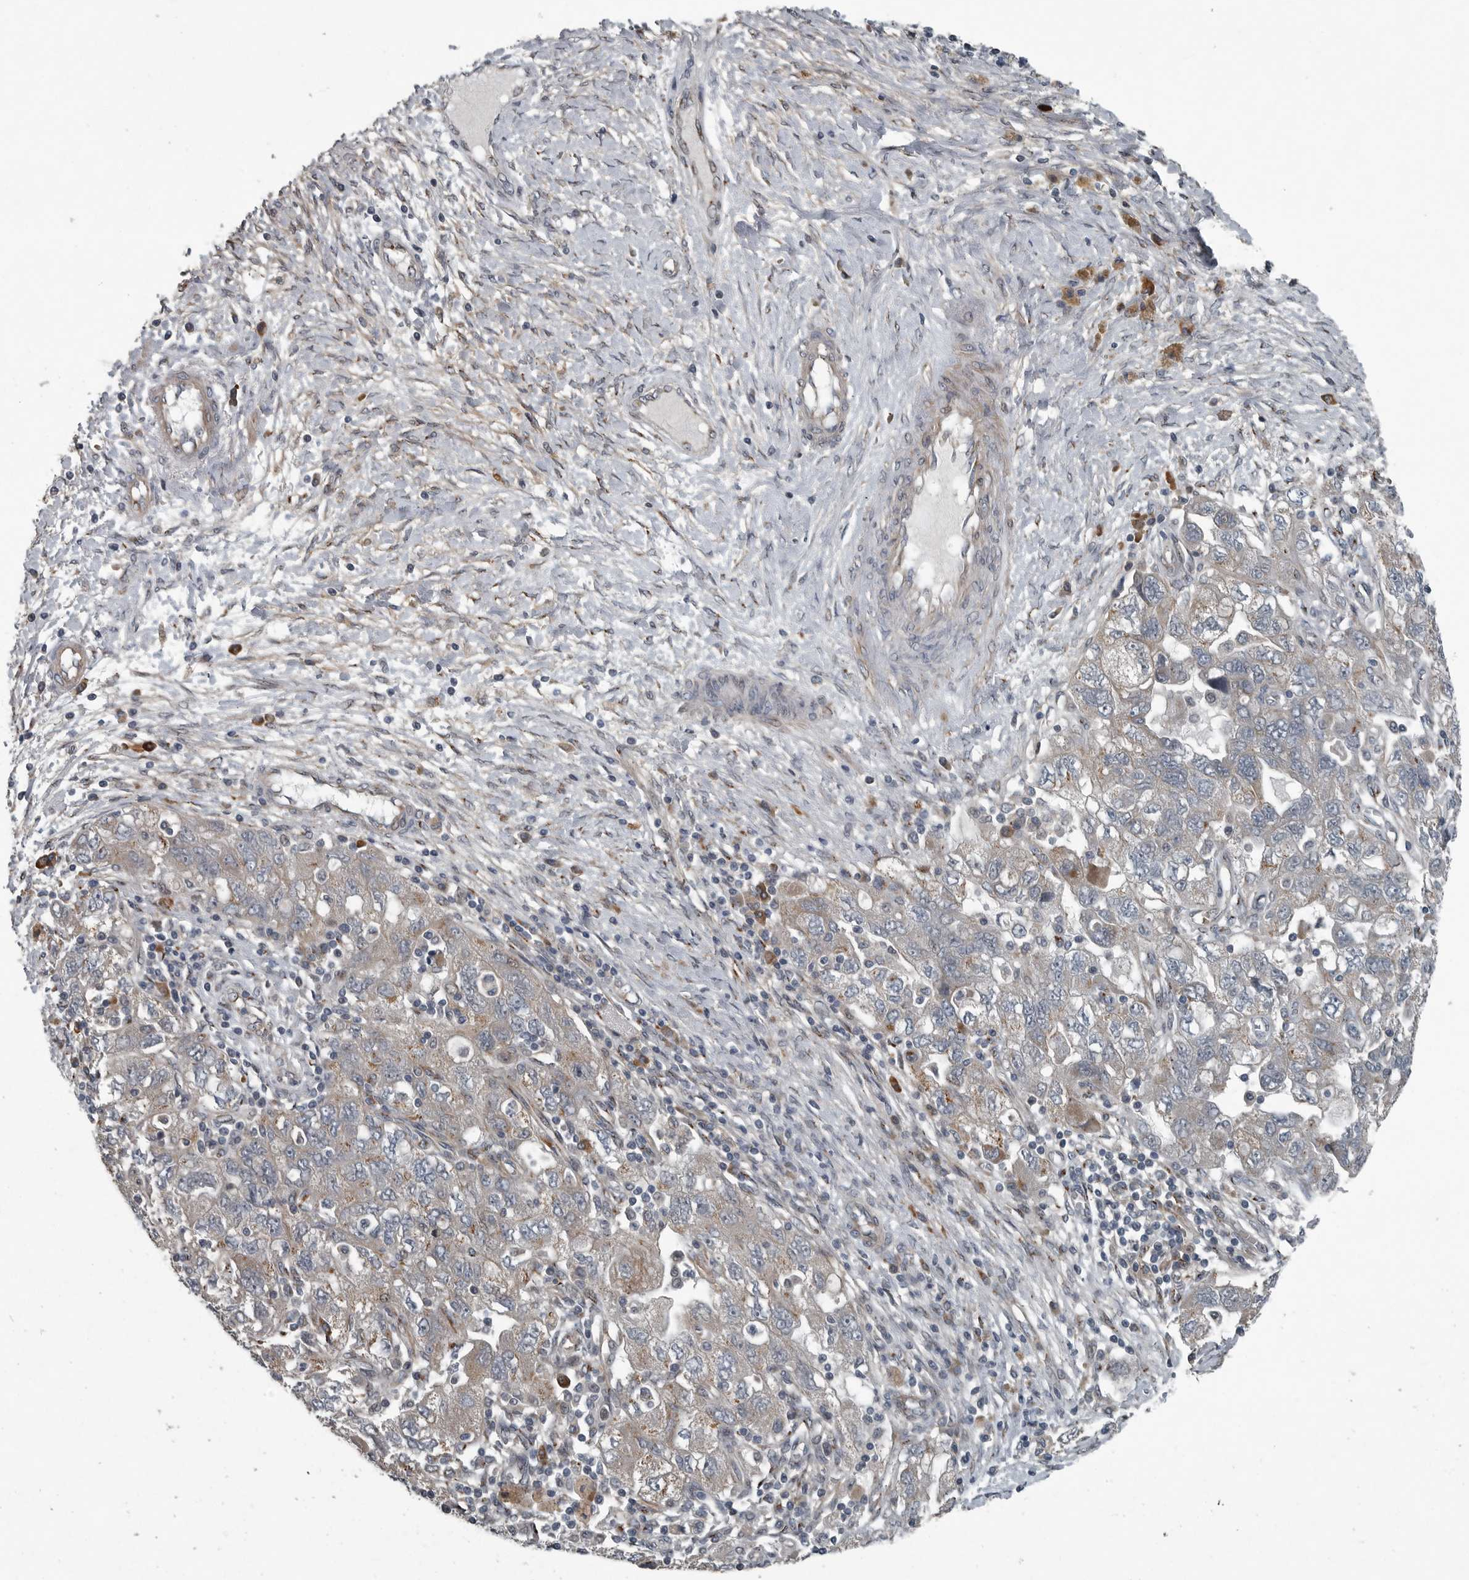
{"staining": {"intensity": "weak", "quantity": "<25%", "location": "cytoplasmic/membranous"}, "tissue": "ovarian cancer", "cell_type": "Tumor cells", "image_type": "cancer", "snomed": [{"axis": "morphology", "description": "Carcinoma, NOS"}, {"axis": "morphology", "description": "Cystadenocarcinoma, serous, NOS"}, {"axis": "topography", "description": "Ovary"}], "caption": "There is no significant expression in tumor cells of ovarian cancer.", "gene": "ZNF345", "patient": {"sex": "female", "age": 69}}